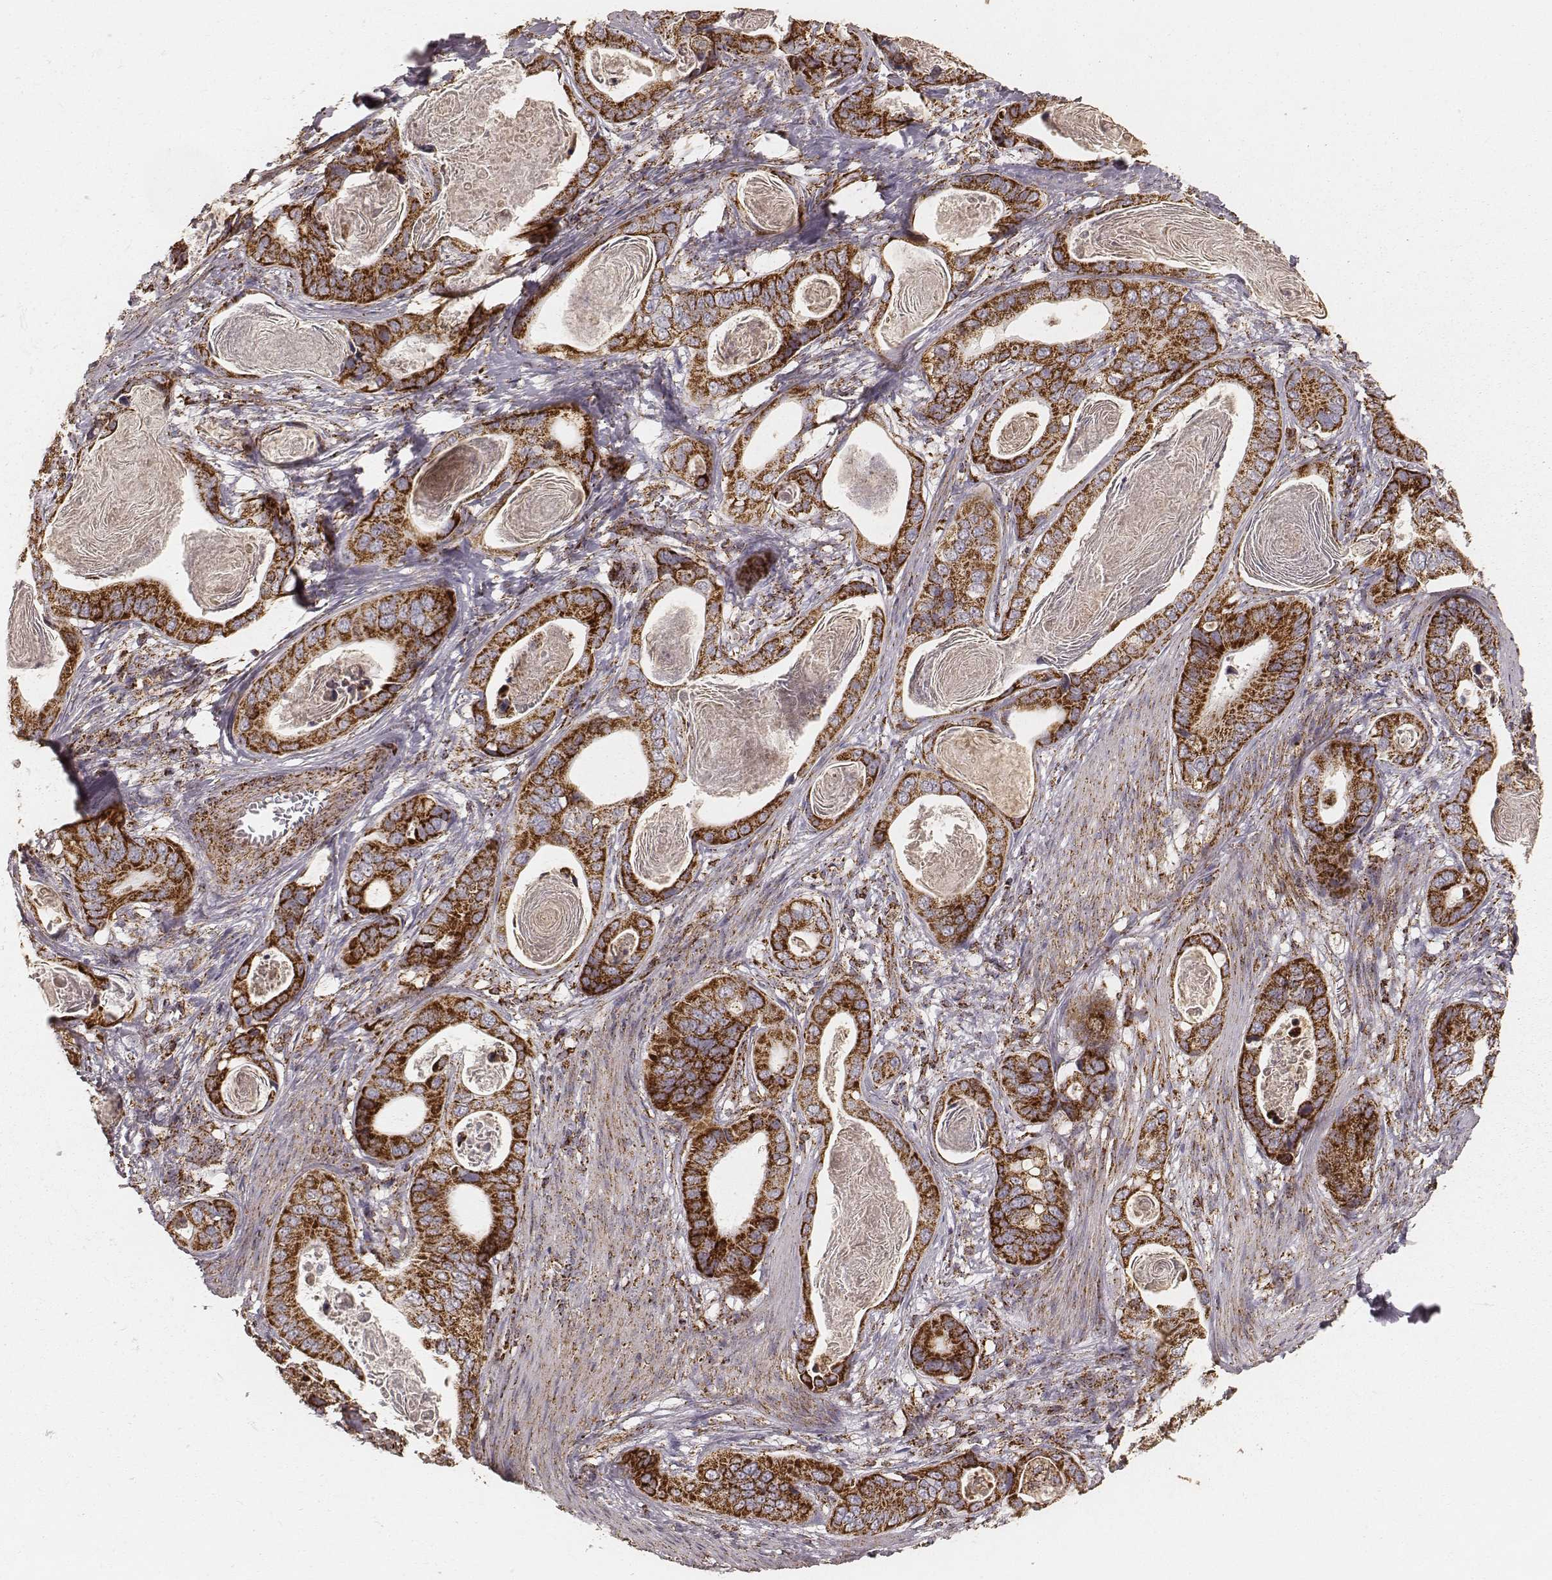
{"staining": {"intensity": "strong", "quantity": ">75%", "location": "cytoplasmic/membranous"}, "tissue": "stomach cancer", "cell_type": "Tumor cells", "image_type": "cancer", "snomed": [{"axis": "morphology", "description": "Adenocarcinoma, NOS"}, {"axis": "topography", "description": "Stomach"}], "caption": "The immunohistochemical stain labels strong cytoplasmic/membranous positivity in tumor cells of adenocarcinoma (stomach) tissue.", "gene": "CS", "patient": {"sex": "male", "age": 84}}